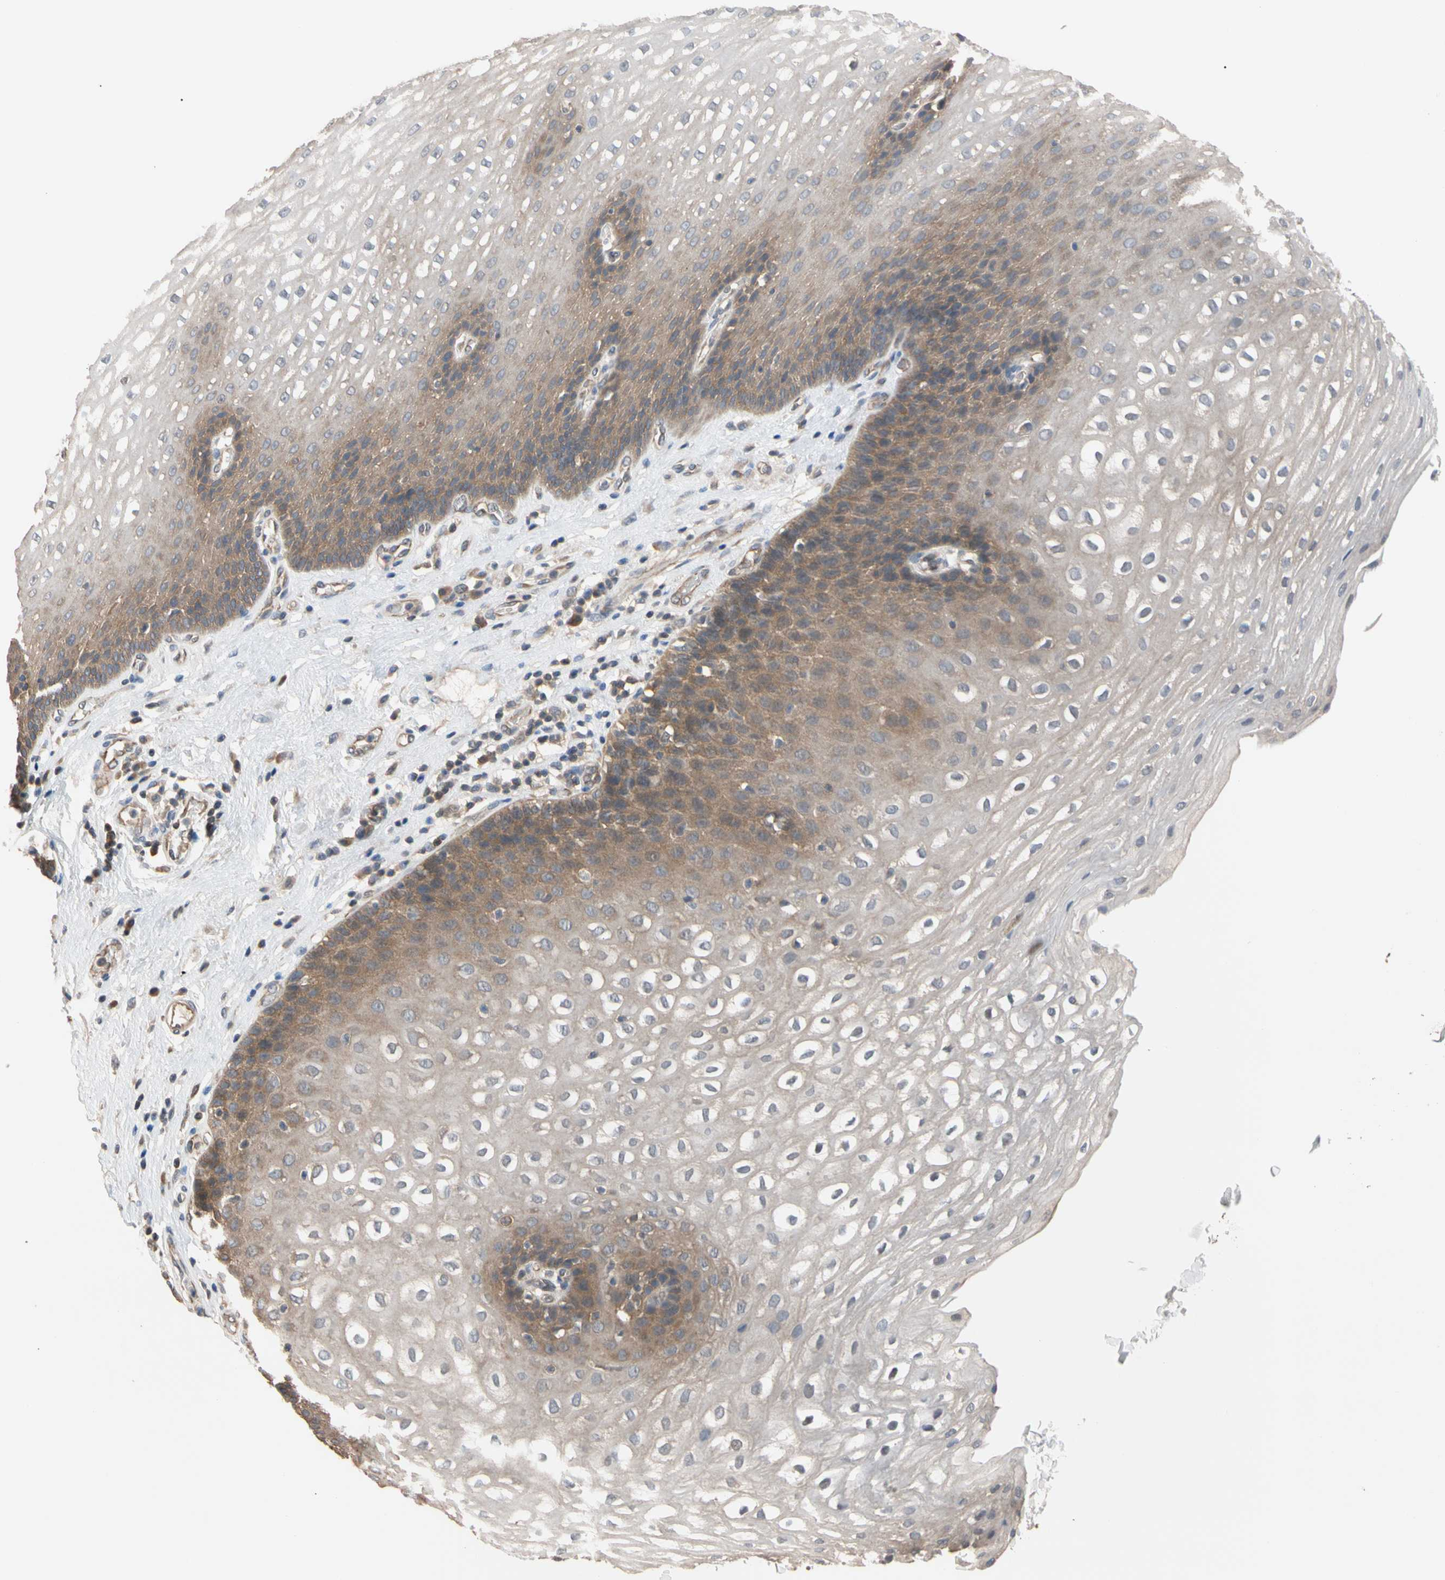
{"staining": {"intensity": "moderate", "quantity": "25%-75%", "location": "cytoplasmic/membranous"}, "tissue": "esophagus", "cell_type": "Squamous epithelial cells", "image_type": "normal", "snomed": [{"axis": "morphology", "description": "Normal tissue, NOS"}, {"axis": "topography", "description": "Esophagus"}], "caption": "Moderate cytoplasmic/membranous protein expression is seen in about 25%-75% of squamous epithelial cells in esophagus. (DAB (3,3'-diaminobenzidine) IHC with brightfield microscopy, high magnification).", "gene": "DPP8", "patient": {"sex": "male", "age": 48}}